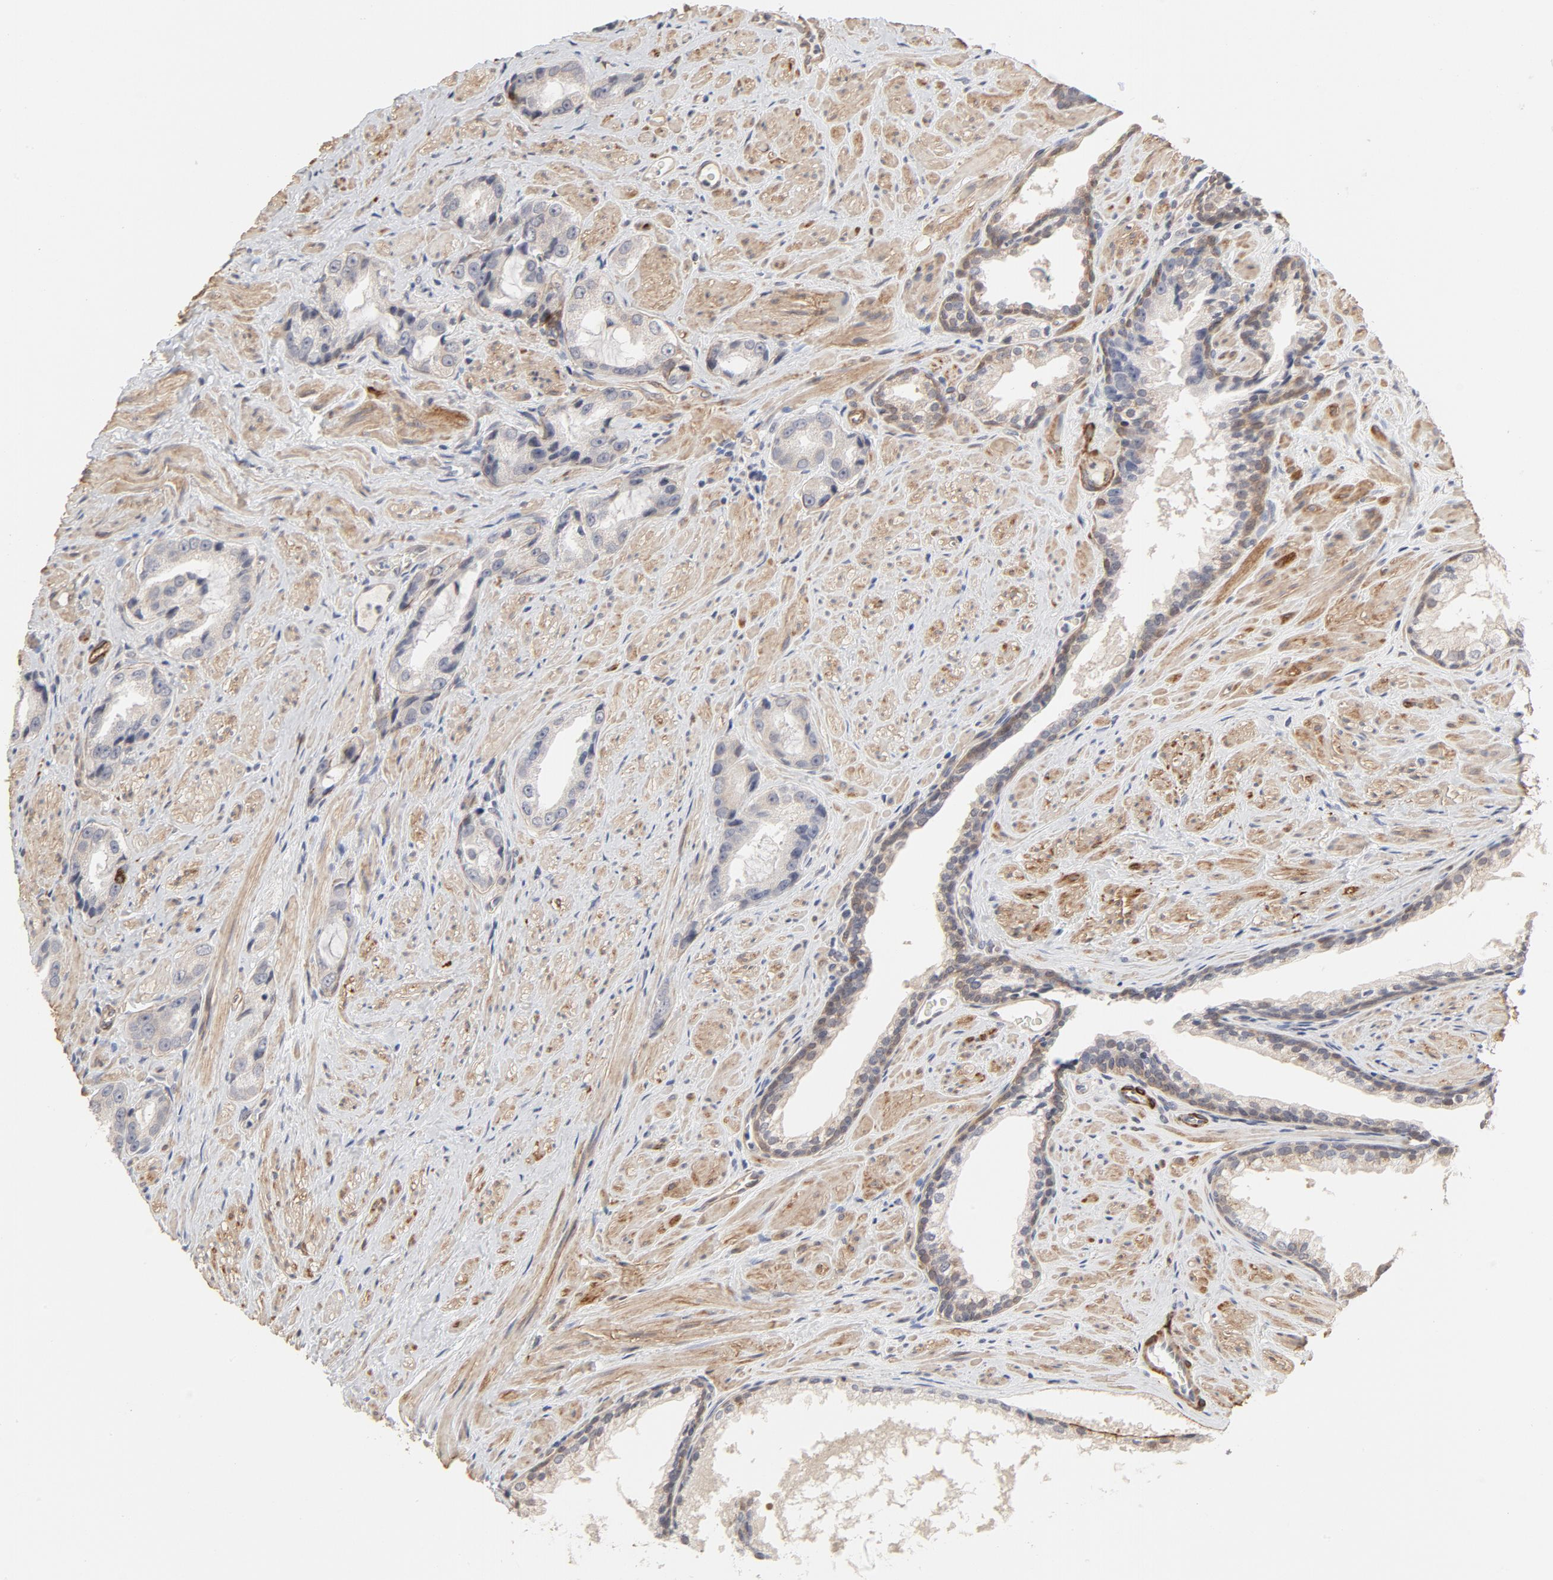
{"staining": {"intensity": "negative", "quantity": "none", "location": "none"}, "tissue": "prostate cancer", "cell_type": "Tumor cells", "image_type": "cancer", "snomed": [{"axis": "morphology", "description": "Adenocarcinoma, Medium grade"}, {"axis": "topography", "description": "Prostate"}], "caption": "The immunohistochemistry histopathology image has no significant staining in tumor cells of prostate cancer (adenocarcinoma (medium-grade)) tissue.", "gene": "MAGED4", "patient": {"sex": "male", "age": 60}}